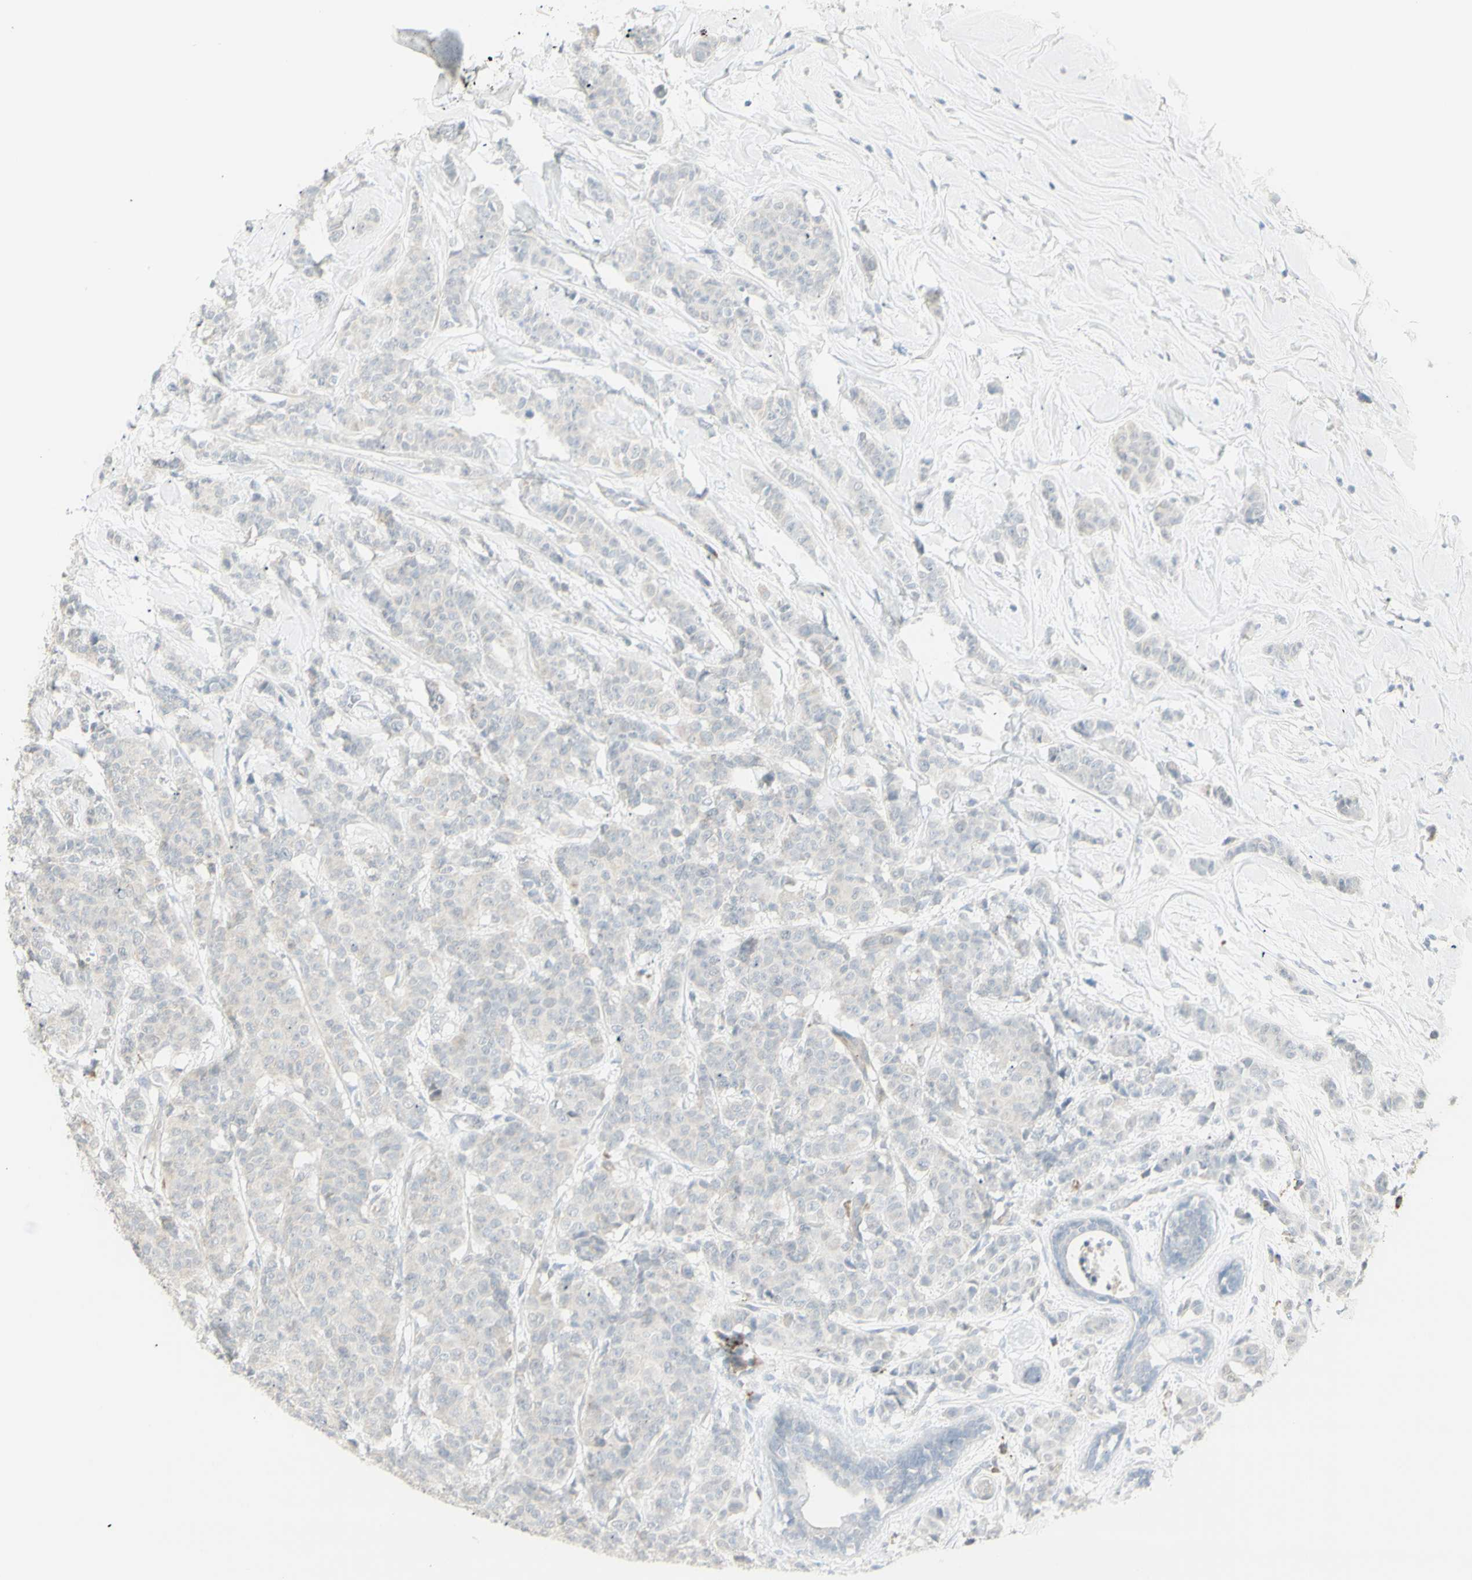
{"staining": {"intensity": "negative", "quantity": "none", "location": "none"}, "tissue": "breast cancer", "cell_type": "Tumor cells", "image_type": "cancer", "snomed": [{"axis": "morphology", "description": "Normal tissue, NOS"}, {"axis": "morphology", "description": "Duct carcinoma"}, {"axis": "topography", "description": "Breast"}], "caption": "There is no significant positivity in tumor cells of breast intraductal carcinoma.", "gene": "NDST4", "patient": {"sex": "female", "age": 40}}